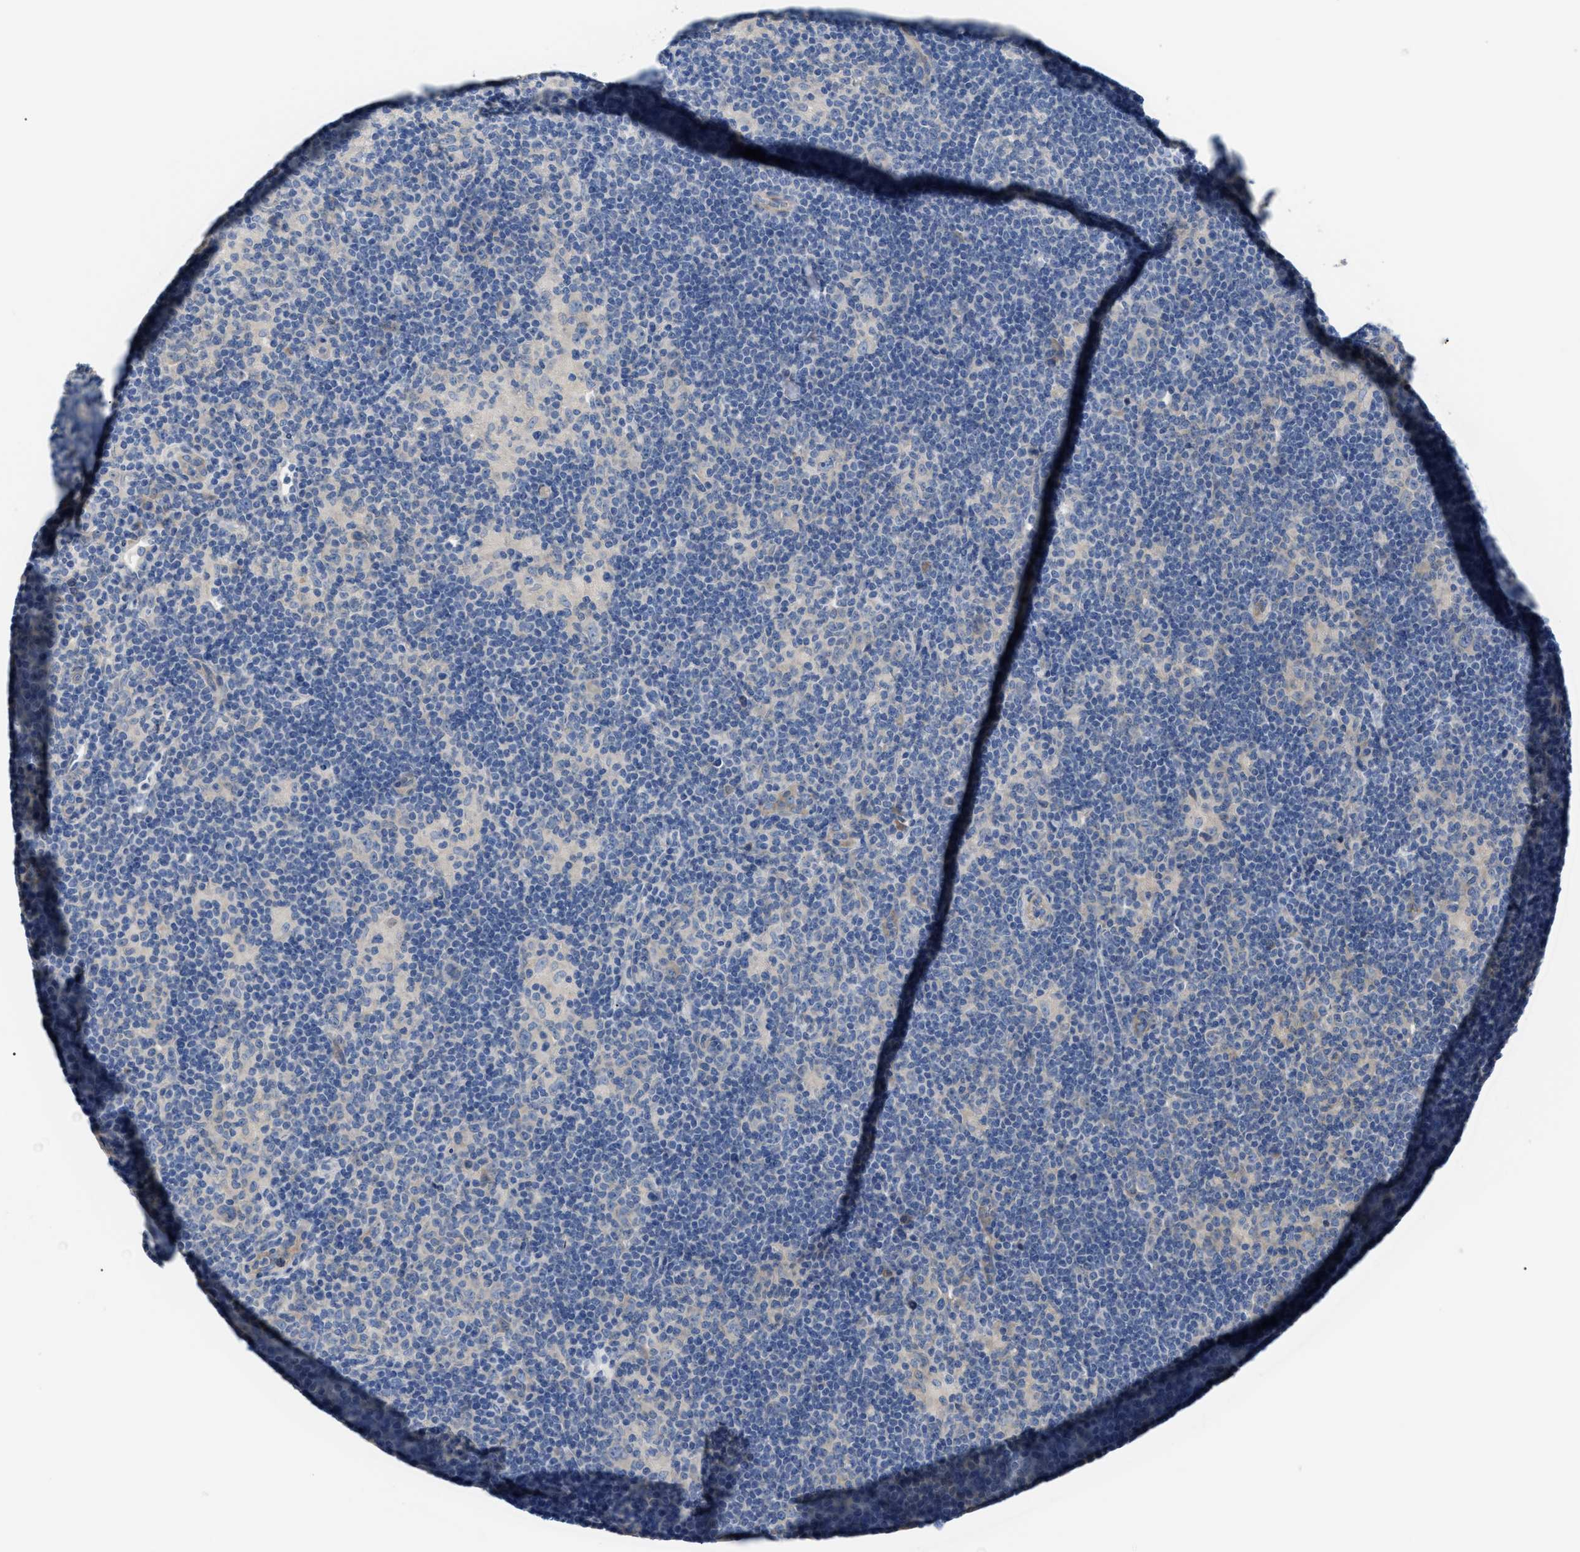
{"staining": {"intensity": "negative", "quantity": "none", "location": "none"}, "tissue": "lymphoma", "cell_type": "Tumor cells", "image_type": "cancer", "snomed": [{"axis": "morphology", "description": "Hodgkin's disease, NOS"}, {"axis": "topography", "description": "Lymph node"}], "caption": "This is an IHC photomicrograph of human lymphoma. There is no staining in tumor cells.", "gene": "DHX58", "patient": {"sex": "female", "age": 57}}